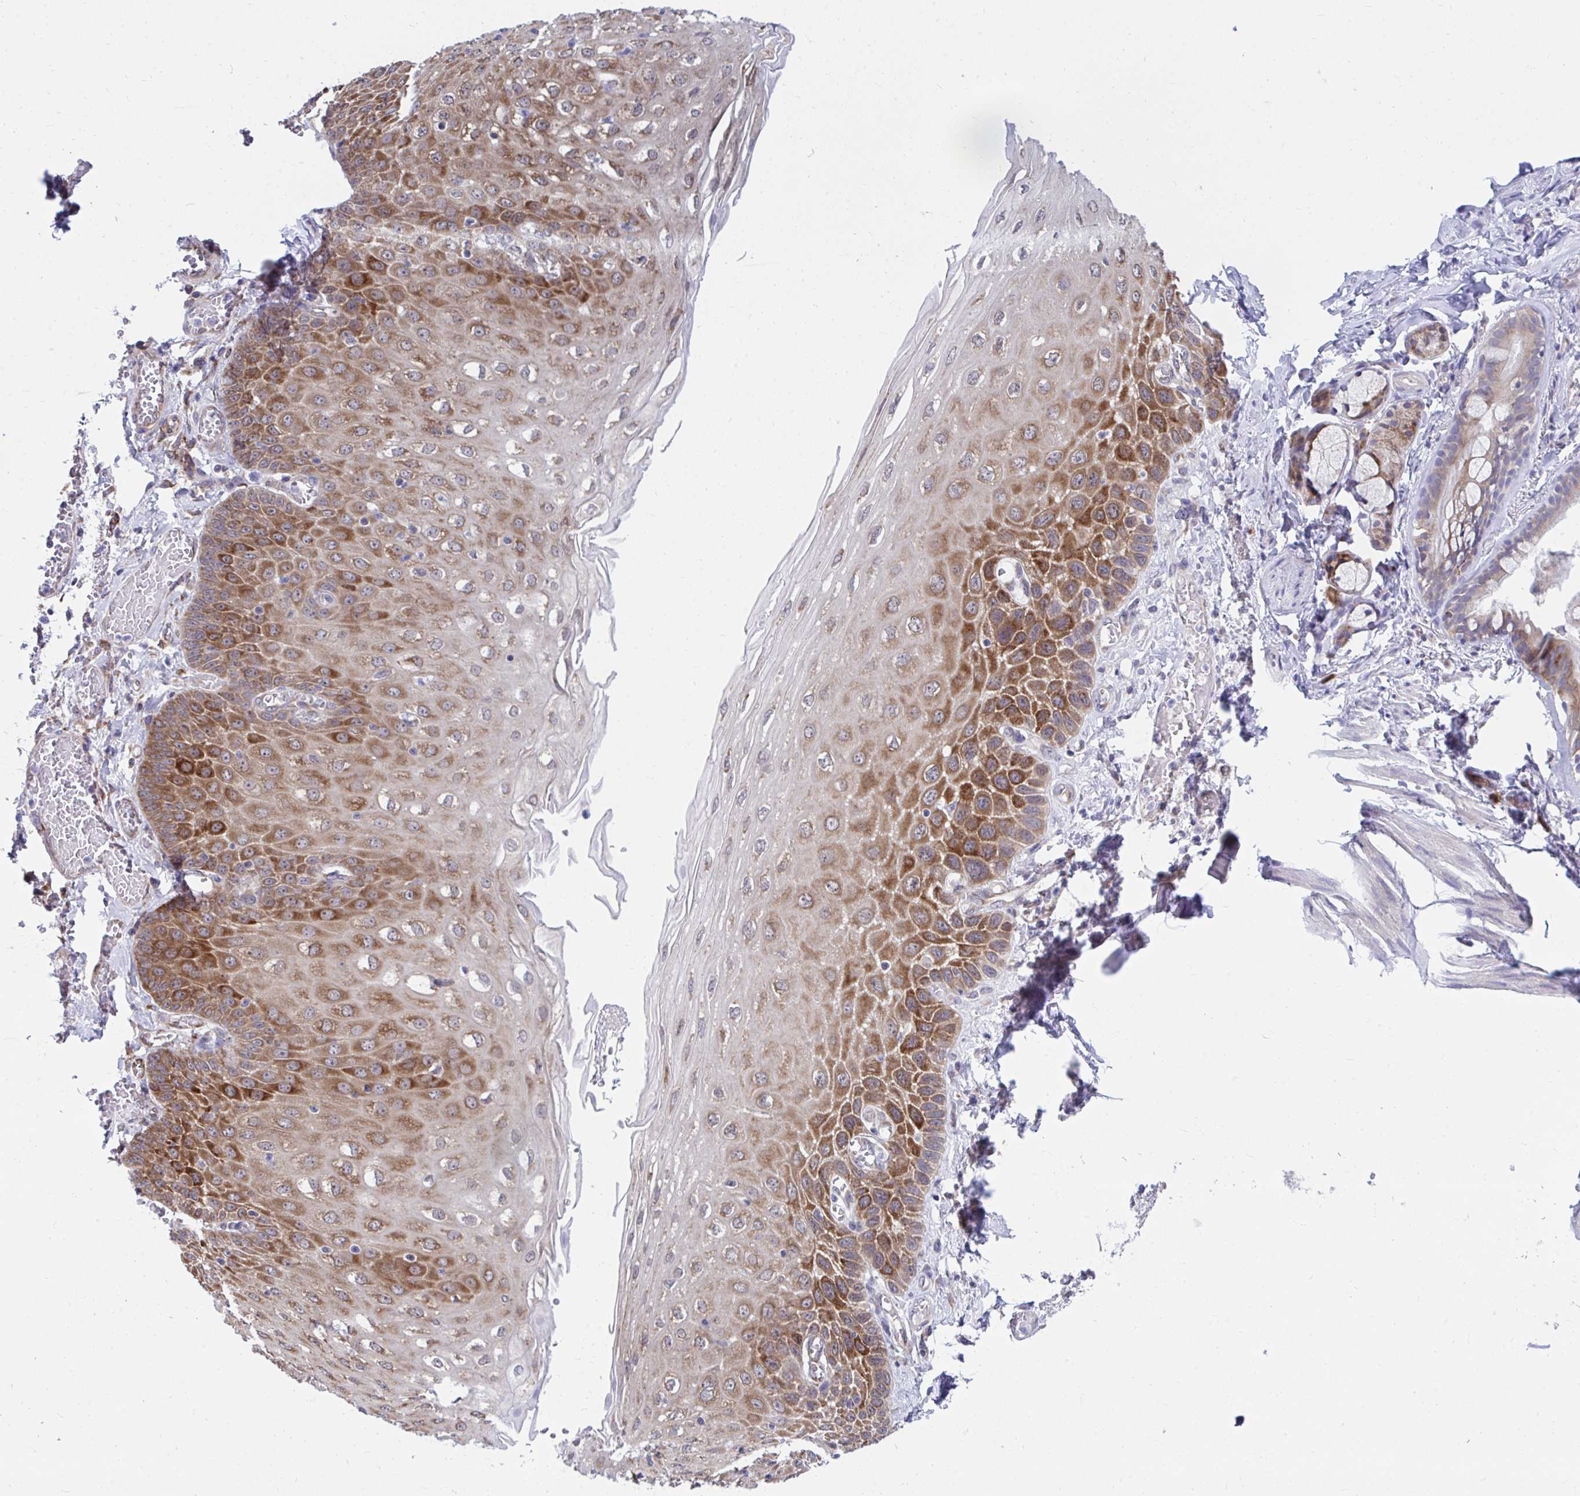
{"staining": {"intensity": "strong", "quantity": "25%-75%", "location": "cytoplasmic/membranous"}, "tissue": "esophagus", "cell_type": "Squamous epithelial cells", "image_type": "normal", "snomed": [{"axis": "morphology", "description": "Normal tissue, NOS"}, {"axis": "morphology", "description": "Adenocarcinoma, NOS"}, {"axis": "topography", "description": "Esophagus"}], "caption": "Strong cytoplasmic/membranous positivity is identified in approximately 25%-75% of squamous epithelial cells in benign esophagus. The staining was performed using DAB (3,3'-diaminobenzidine), with brown indicating positive protein expression. Nuclei are stained blue with hematoxylin.", "gene": "SELENON", "patient": {"sex": "male", "age": 81}}